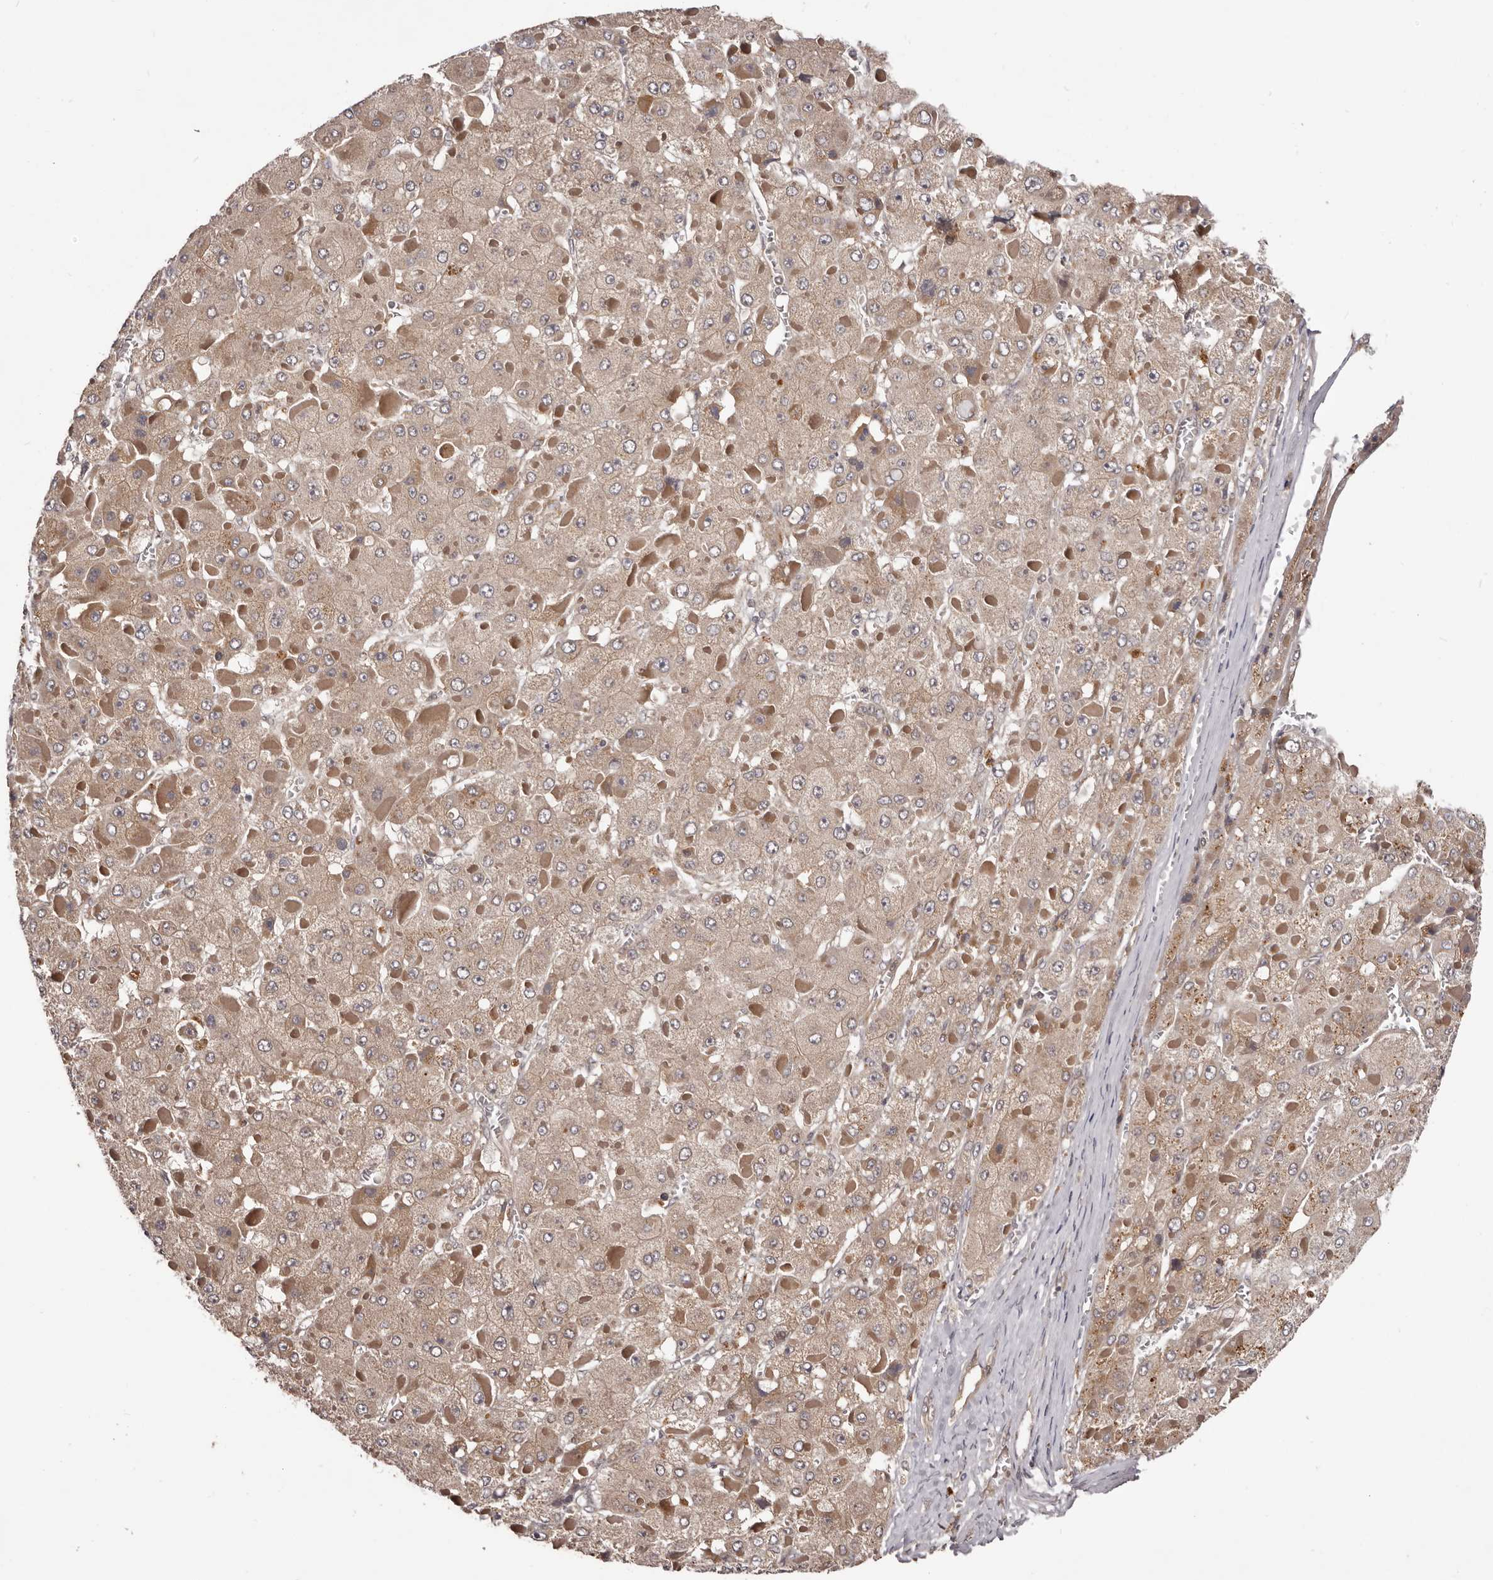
{"staining": {"intensity": "moderate", "quantity": ">75%", "location": "cytoplasmic/membranous"}, "tissue": "liver cancer", "cell_type": "Tumor cells", "image_type": "cancer", "snomed": [{"axis": "morphology", "description": "Carcinoma, Hepatocellular, NOS"}, {"axis": "topography", "description": "Liver"}], "caption": "Immunohistochemical staining of human hepatocellular carcinoma (liver) shows medium levels of moderate cytoplasmic/membranous expression in approximately >75% of tumor cells. (Brightfield microscopy of DAB IHC at high magnification).", "gene": "MDP1", "patient": {"sex": "female", "age": 73}}